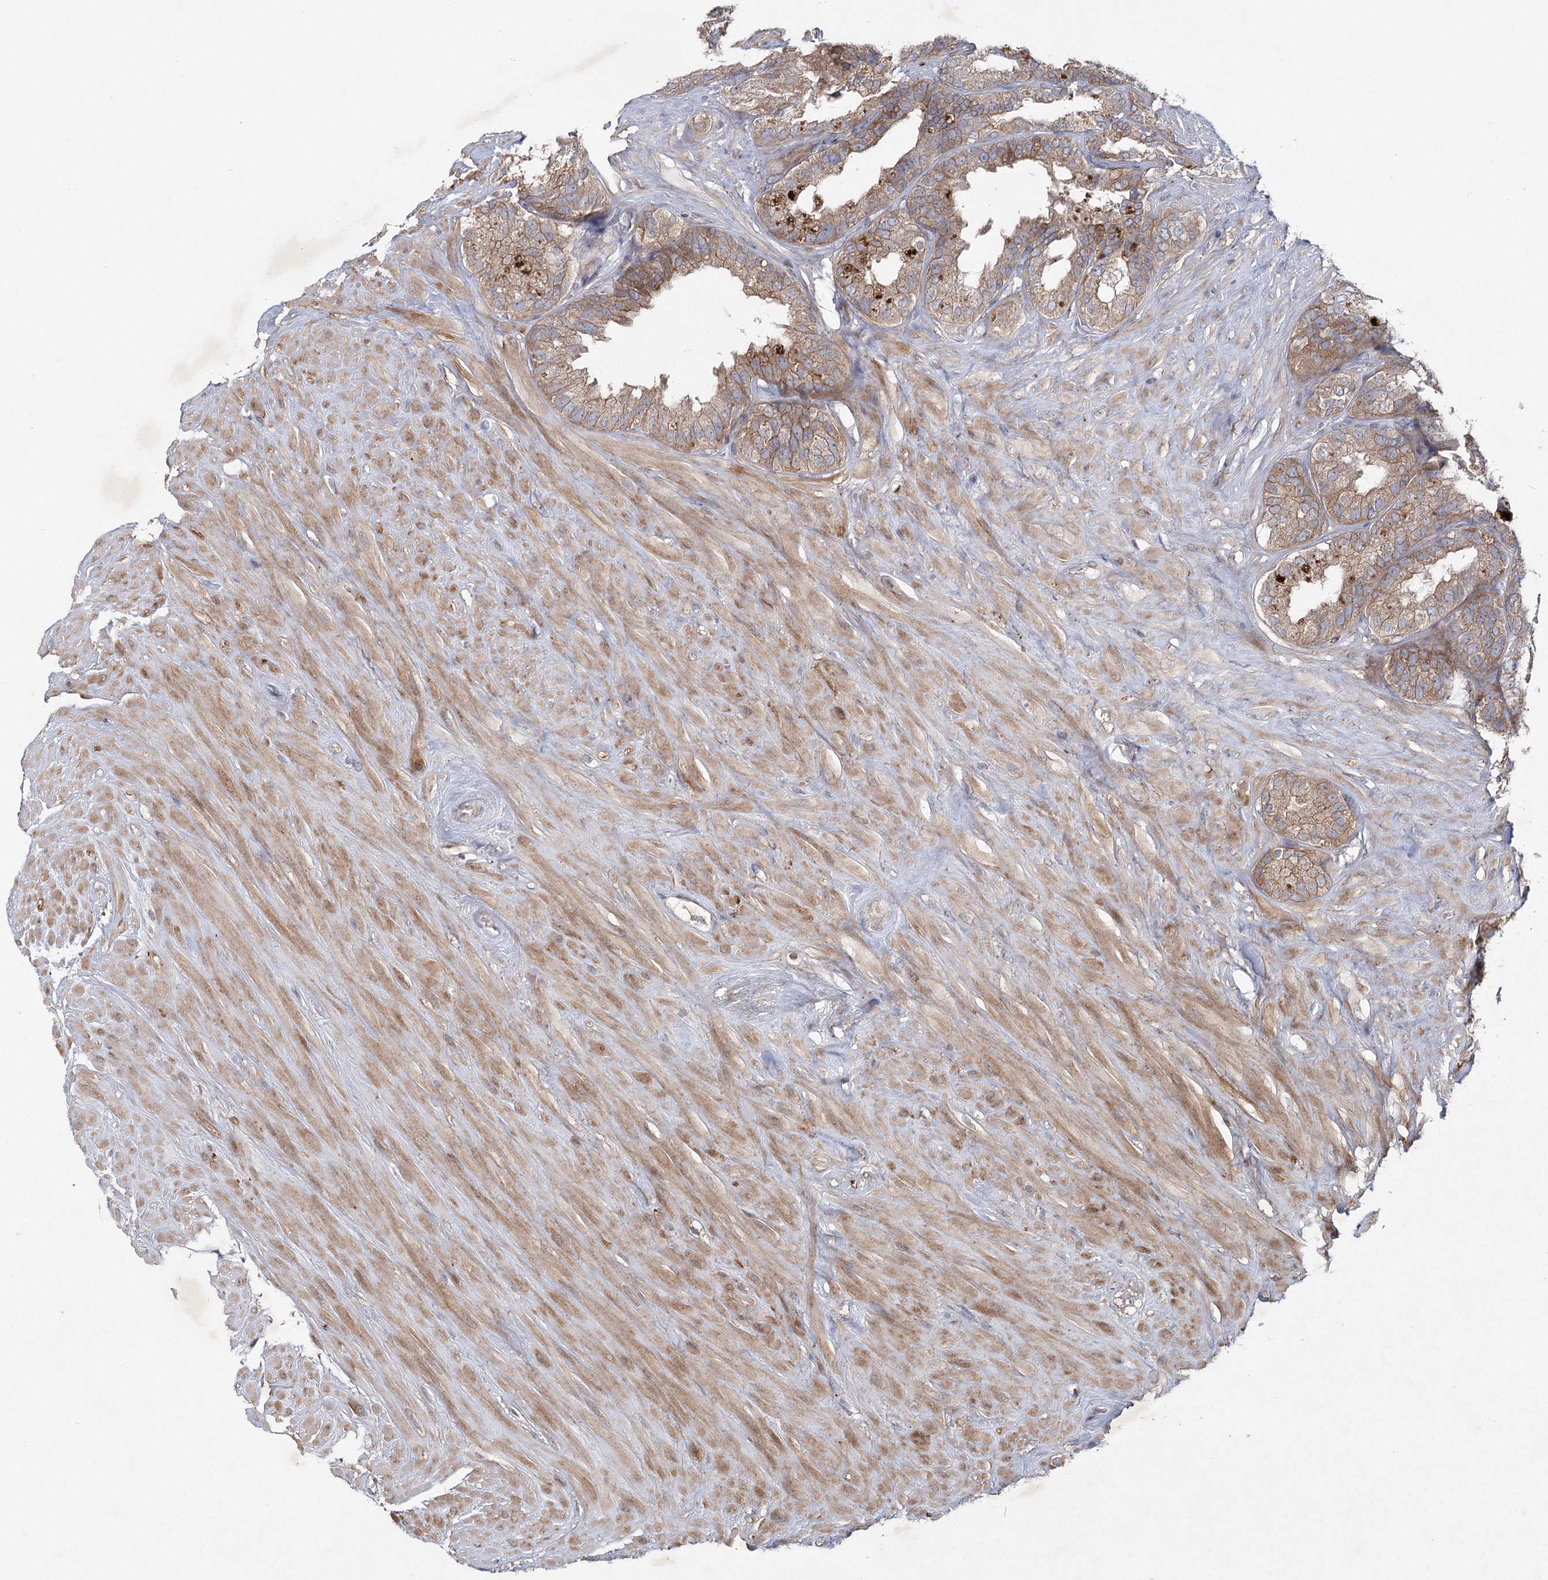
{"staining": {"intensity": "moderate", "quantity": ">75%", "location": "cytoplasmic/membranous"}, "tissue": "seminal vesicle", "cell_type": "Glandular cells", "image_type": "normal", "snomed": [{"axis": "morphology", "description": "Normal tissue, NOS"}, {"axis": "topography", "description": "Seminal veicle"}], "caption": "A medium amount of moderate cytoplasmic/membranous expression is appreciated in approximately >75% of glandular cells in unremarkable seminal vesicle.", "gene": "MAP3K13", "patient": {"sex": "male", "age": 80}}